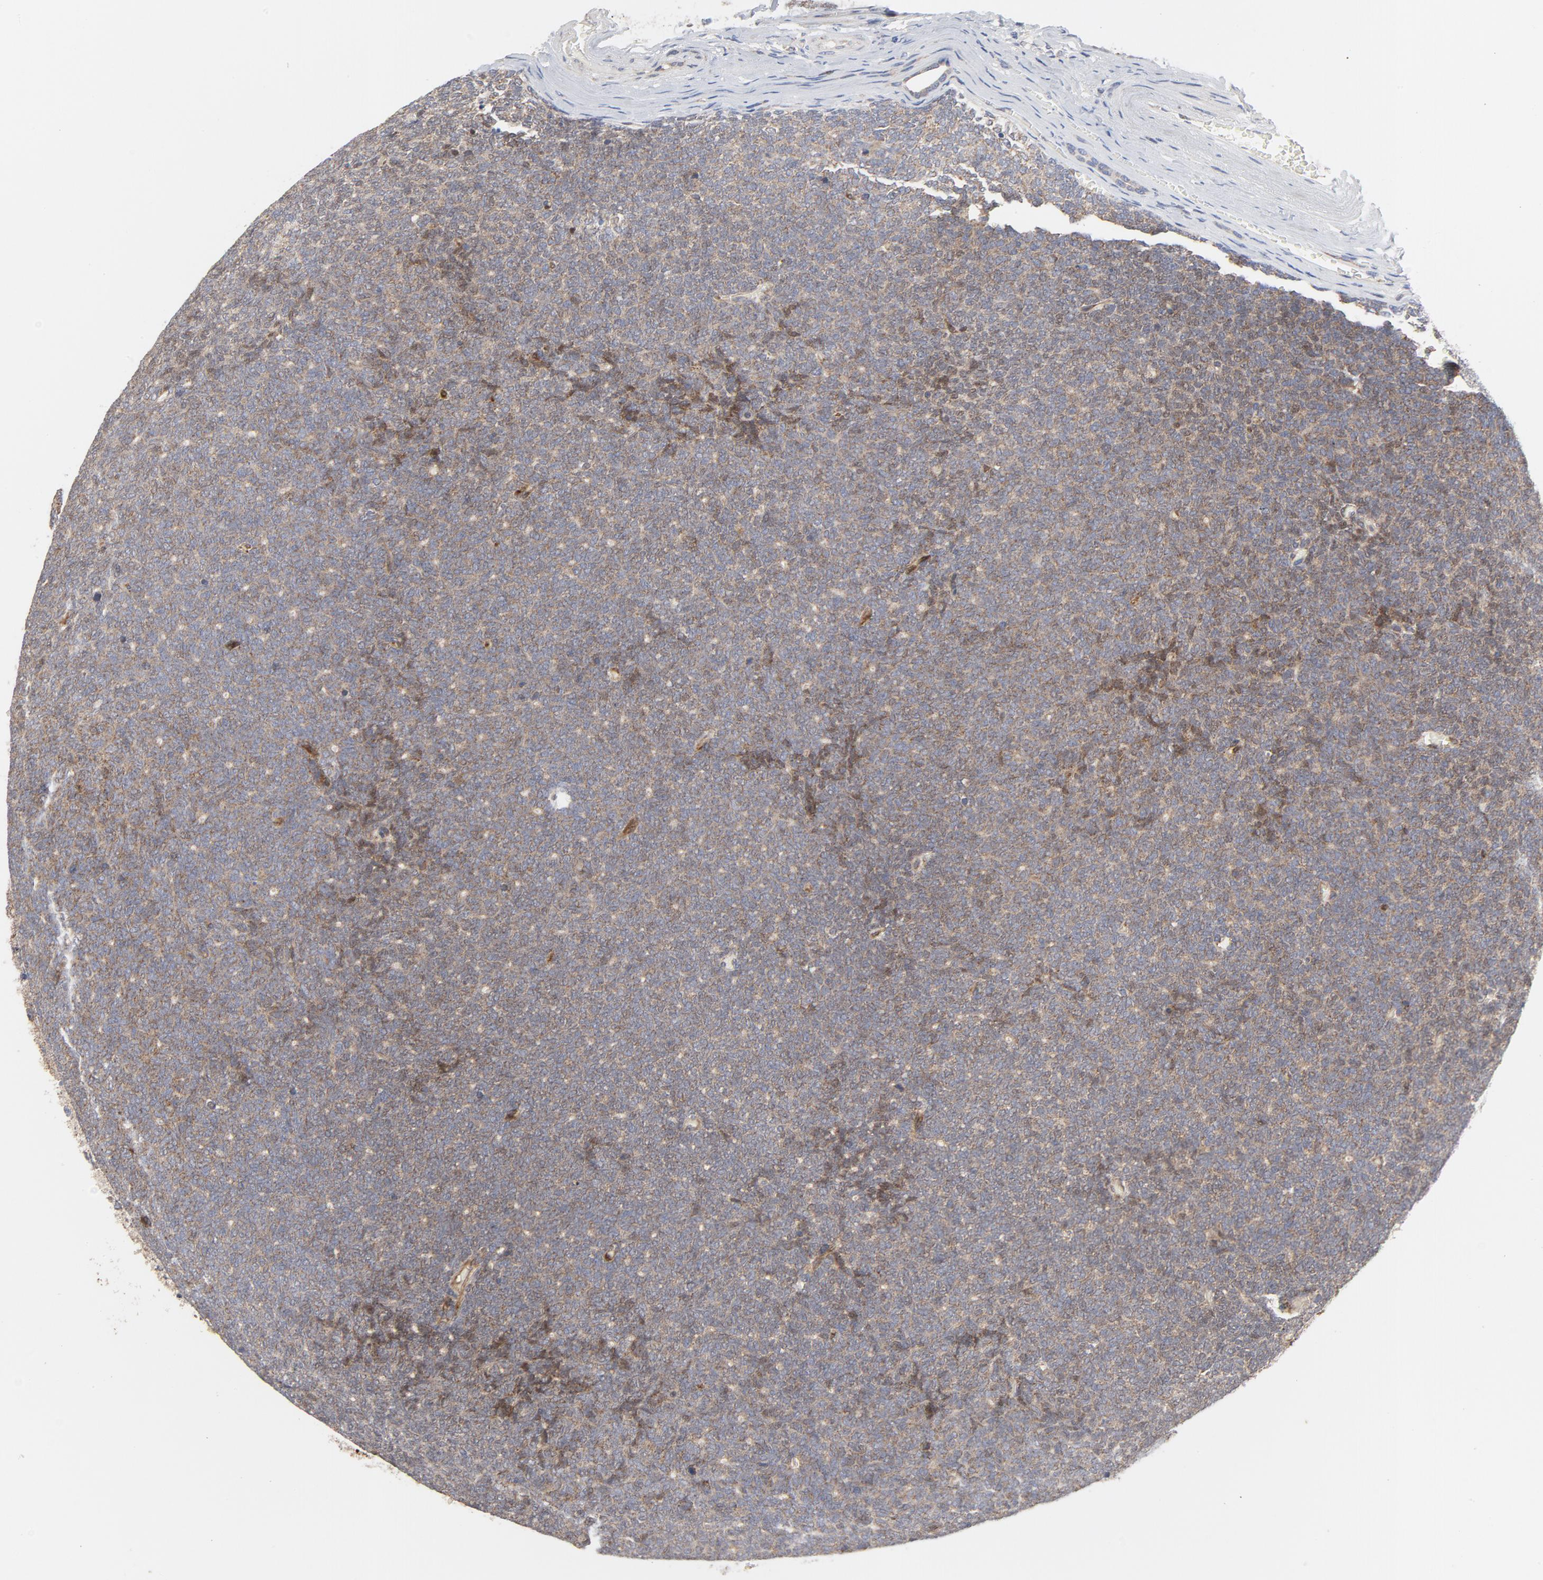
{"staining": {"intensity": "weak", "quantity": ">75%", "location": "cytoplasmic/membranous"}, "tissue": "renal cancer", "cell_type": "Tumor cells", "image_type": "cancer", "snomed": [{"axis": "morphology", "description": "Neoplasm, malignant, NOS"}, {"axis": "topography", "description": "Kidney"}], "caption": "Immunohistochemistry (DAB (3,3'-diaminobenzidine)) staining of human renal cancer (neoplasm (malignant)) displays weak cytoplasmic/membranous protein positivity in about >75% of tumor cells. Ihc stains the protein in brown and the nuclei are stained blue.", "gene": "RAPGEF4", "patient": {"sex": "male", "age": 28}}